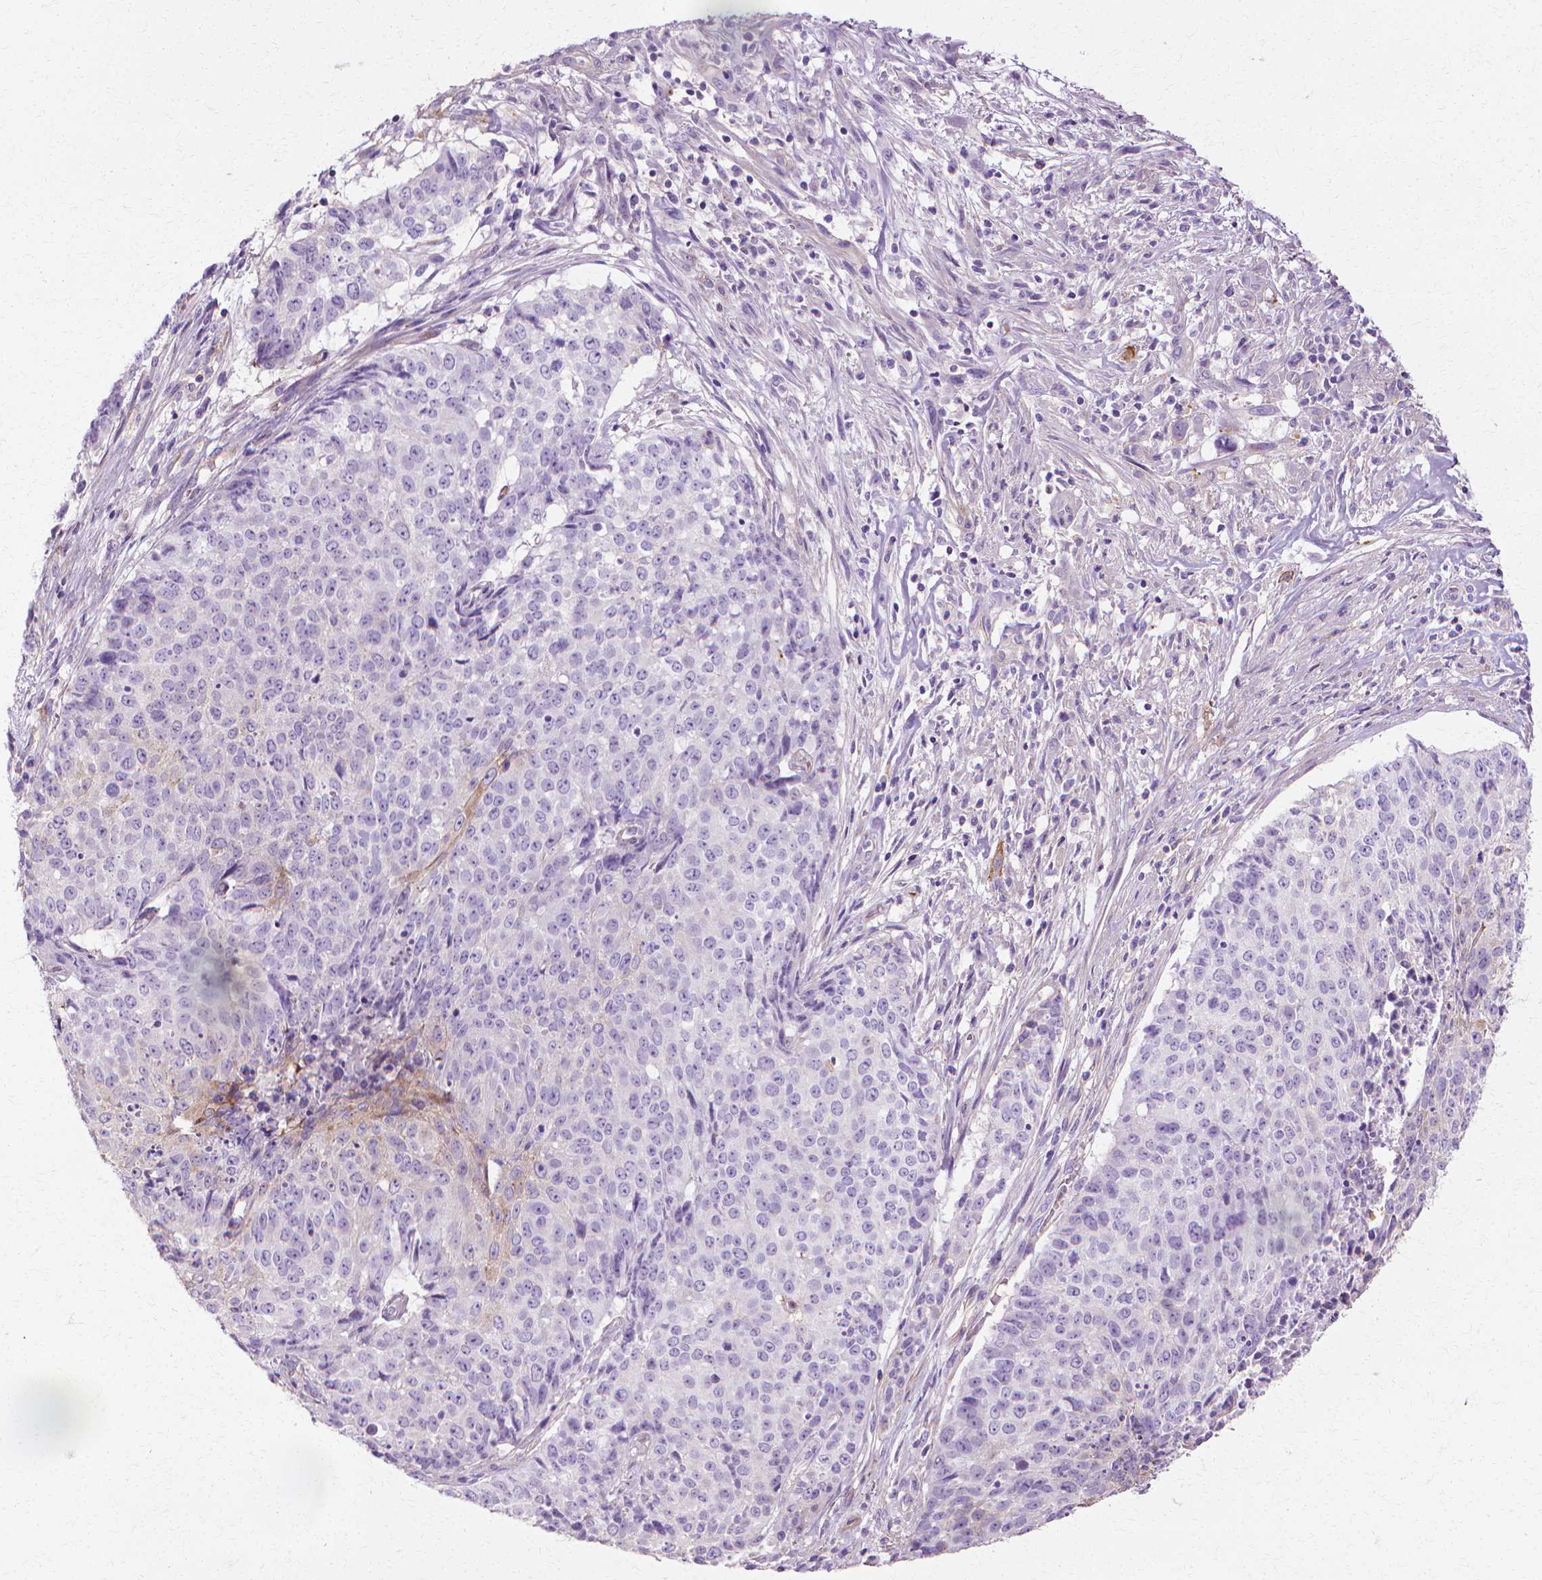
{"staining": {"intensity": "negative", "quantity": "none", "location": "none"}, "tissue": "lung cancer", "cell_type": "Tumor cells", "image_type": "cancer", "snomed": [{"axis": "morphology", "description": "Normal tissue, NOS"}, {"axis": "morphology", "description": "Squamous cell carcinoma, NOS"}, {"axis": "topography", "description": "Bronchus"}, {"axis": "topography", "description": "Lung"}], "caption": "Lung cancer was stained to show a protein in brown. There is no significant expression in tumor cells. Nuclei are stained in blue.", "gene": "CFAP157", "patient": {"sex": "male", "age": 64}}